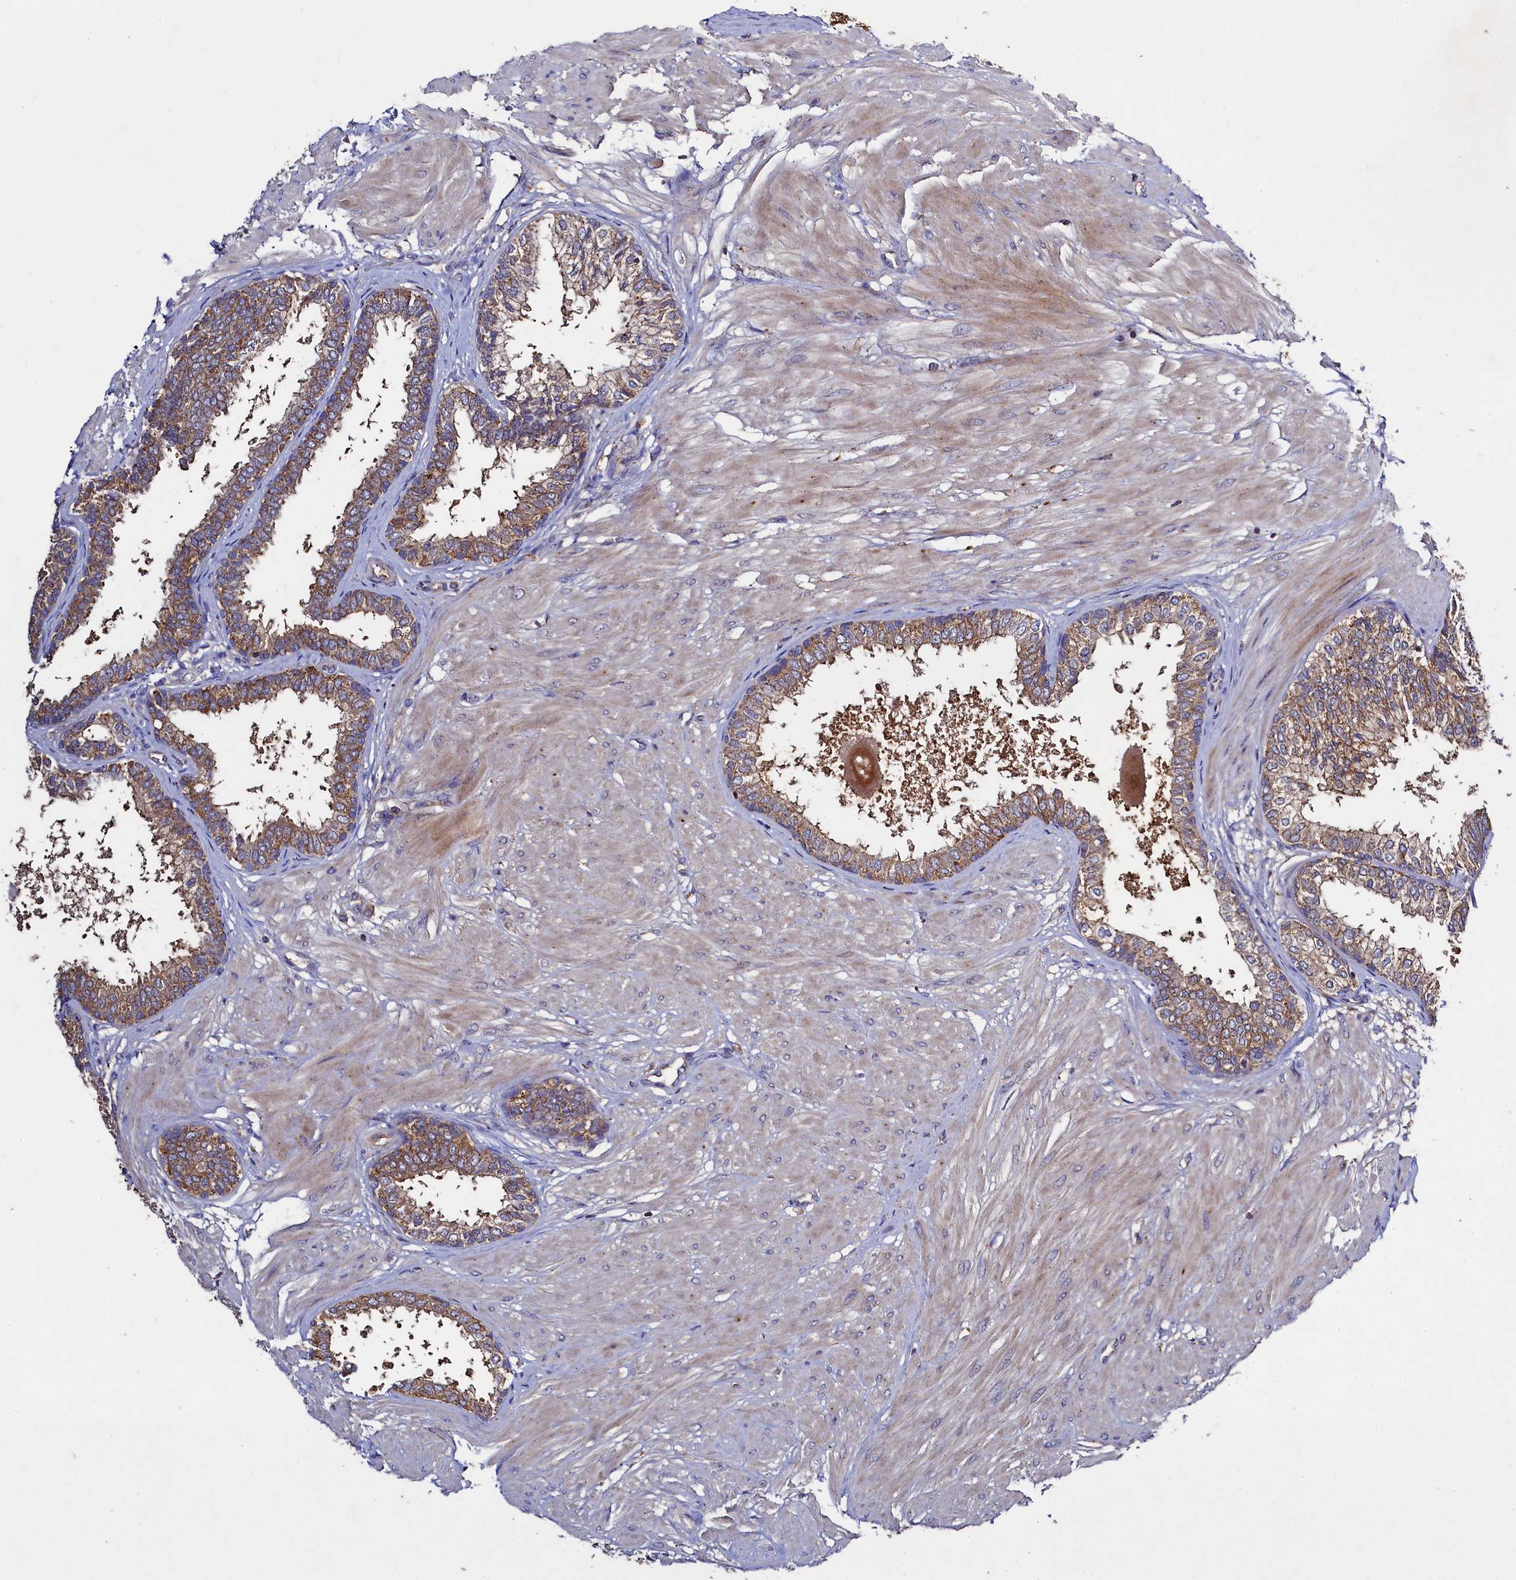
{"staining": {"intensity": "moderate", "quantity": ">75%", "location": "cytoplasmic/membranous"}, "tissue": "prostate", "cell_type": "Glandular cells", "image_type": "normal", "snomed": [{"axis": "morphology", "description": "Normal tissue, NOS"}, {"axis": "topography", "description": "Prostate"}], "caption": "This photomicrograph exhibits unremarkable prostate stained with immunohistochemistry to label a protein in brown. The cytoplasmic/membranous of glandular cells show moderate positivity for the protein. Nuclei are counter-stained blue.", "gene": "TK2", "patient": {"sex": "male", "age": 48}}